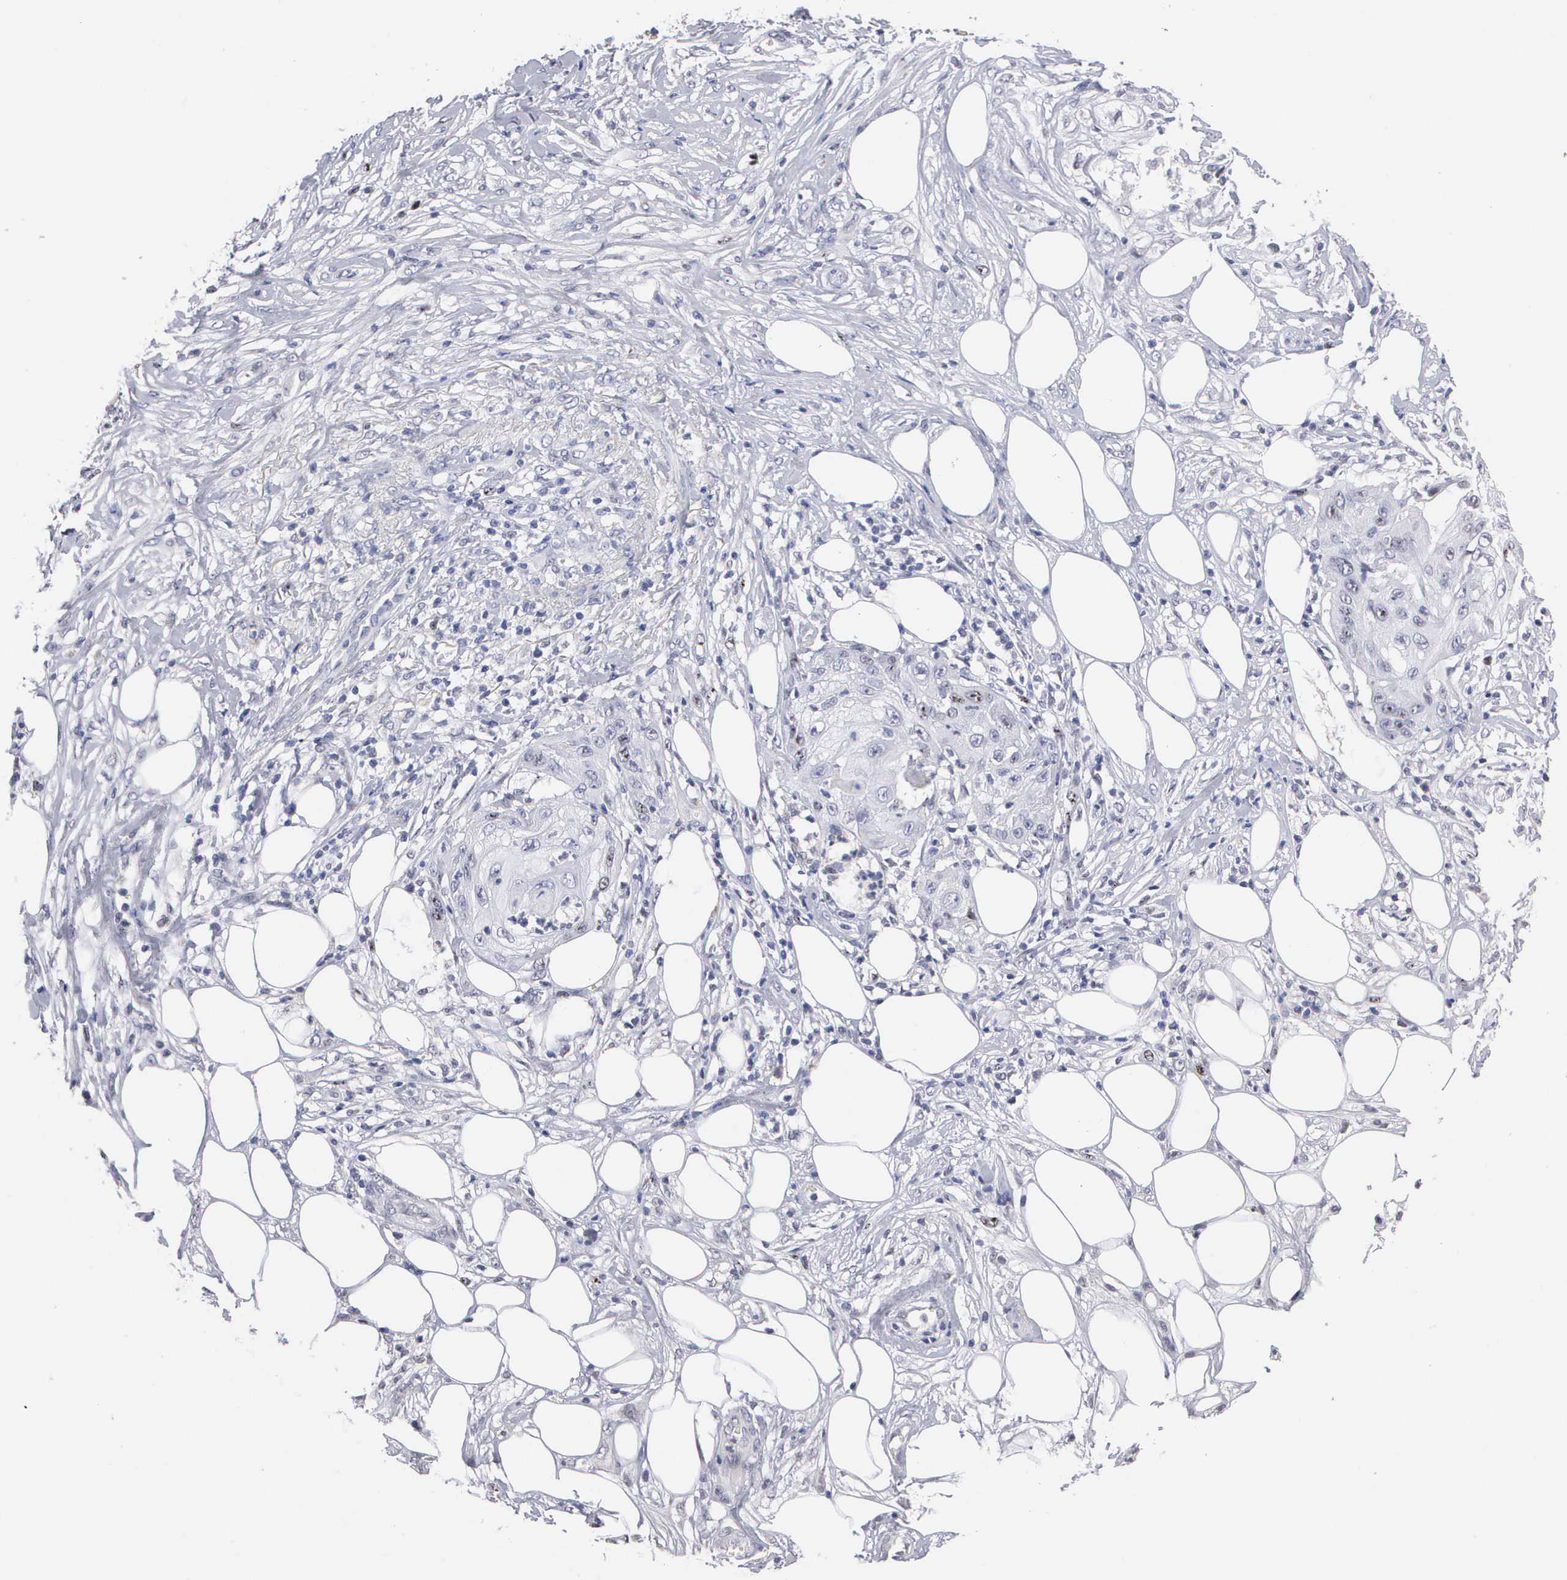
{"staining": {"intensity": "negative", "quantity": "none", "location": "none"}, "tissue": "skin cancer", "cell_type": "Tumor cells", "image_type": "cancer", "snomed": [{"axis": "morphology", "description": "Squamous cell carcinoma, NOS"}, {"axis": "topography", "description": "Skin"}], "caption": "The immunohistochemistry micrograph has no significant staining in tumor cells of skin cancer tissue.", "gene": "KDM6A", "patient": {"sex": "female", "age": 88}}